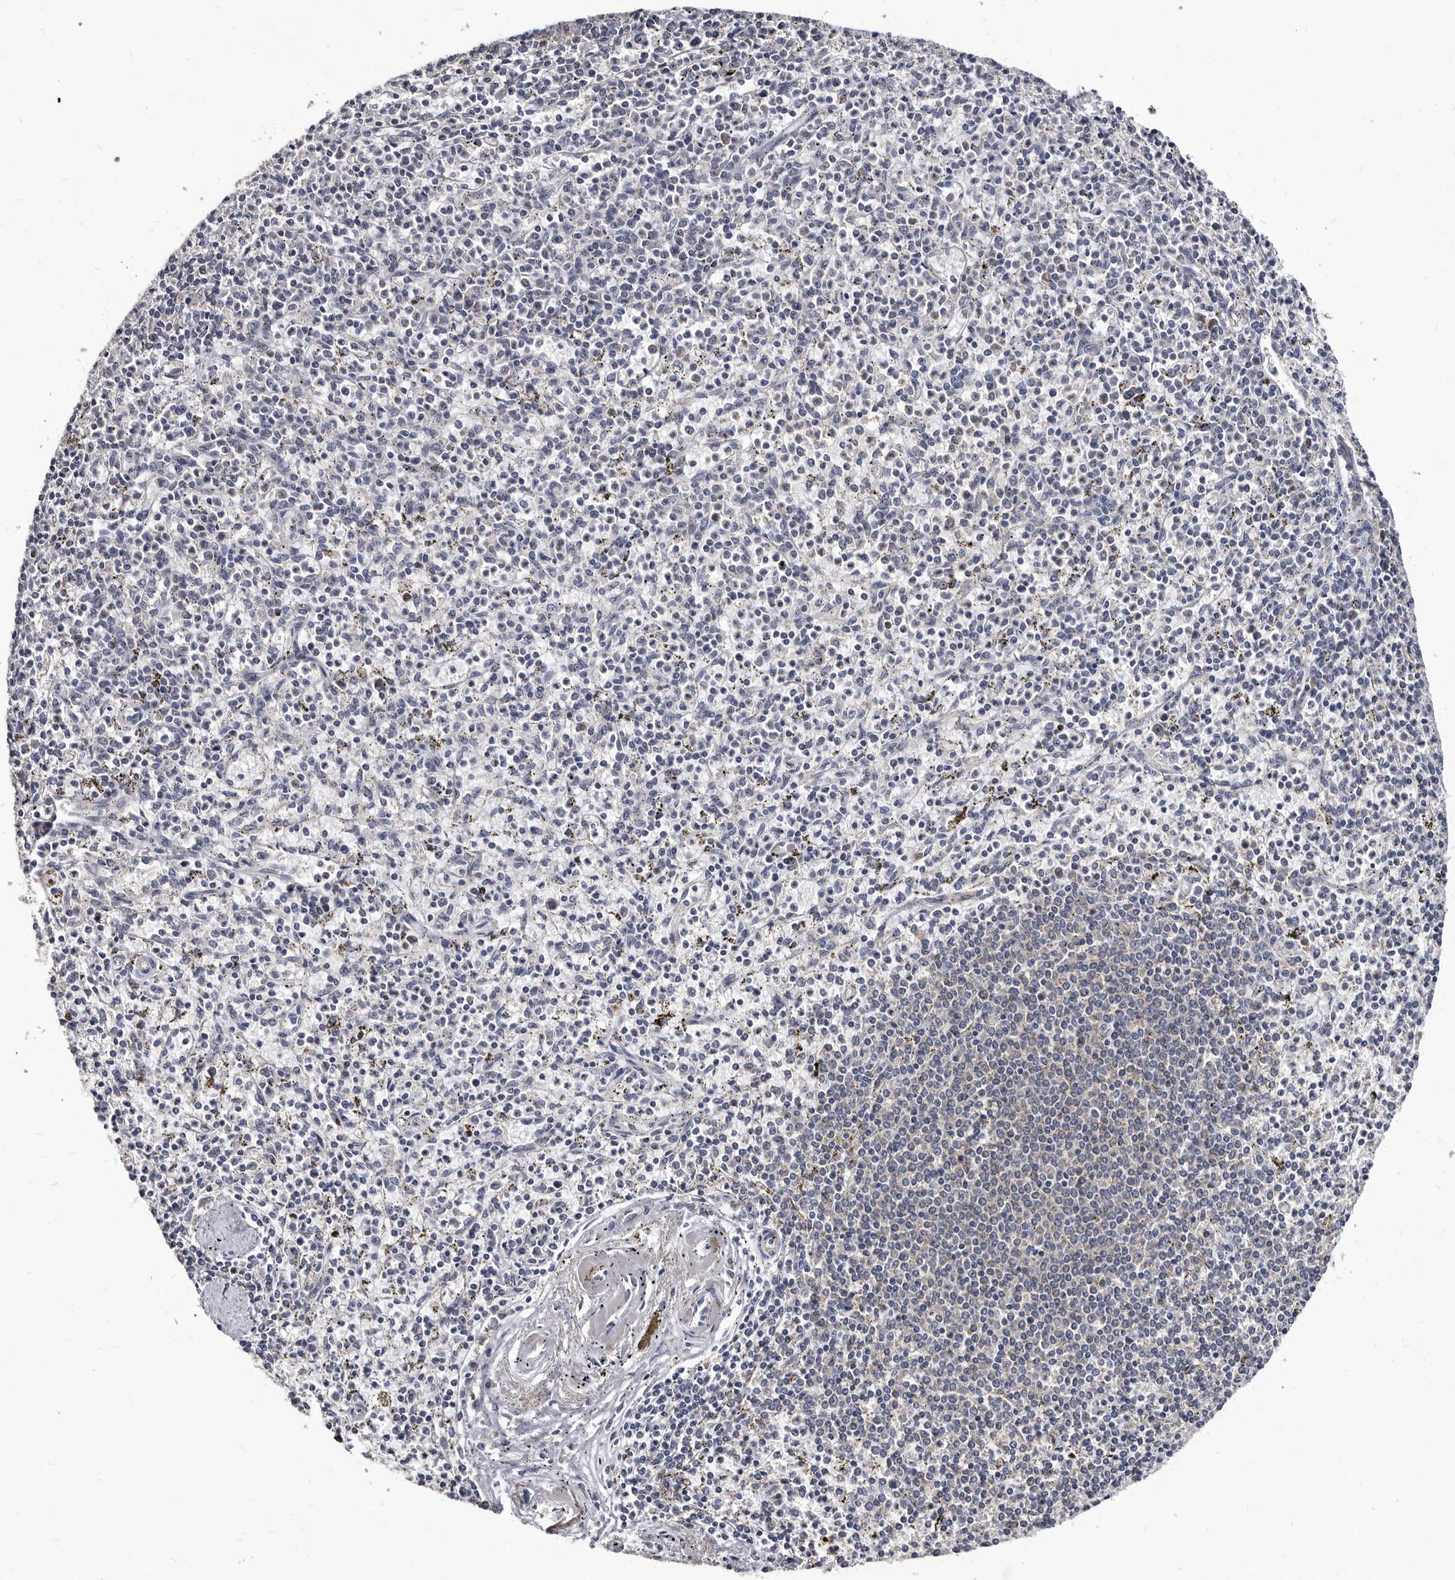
{"staining": {"intensity": "negative", "quantity": "none", "location": "none"}, "tissue": "spleen", "cell_type": "Cells in red pulp", "image_type": "normal", "snomed": [{"axis": "morphology", "description": "Normal tissue, NOS"}, {"axis": "topography", "description": "Spleen"}], "caption": "The immunohistochemistry micrograph has no significant expression in cells in red pulp of spleen.", "gene": "ABCF2", "patient": {"sex": "male", "age": 72}}